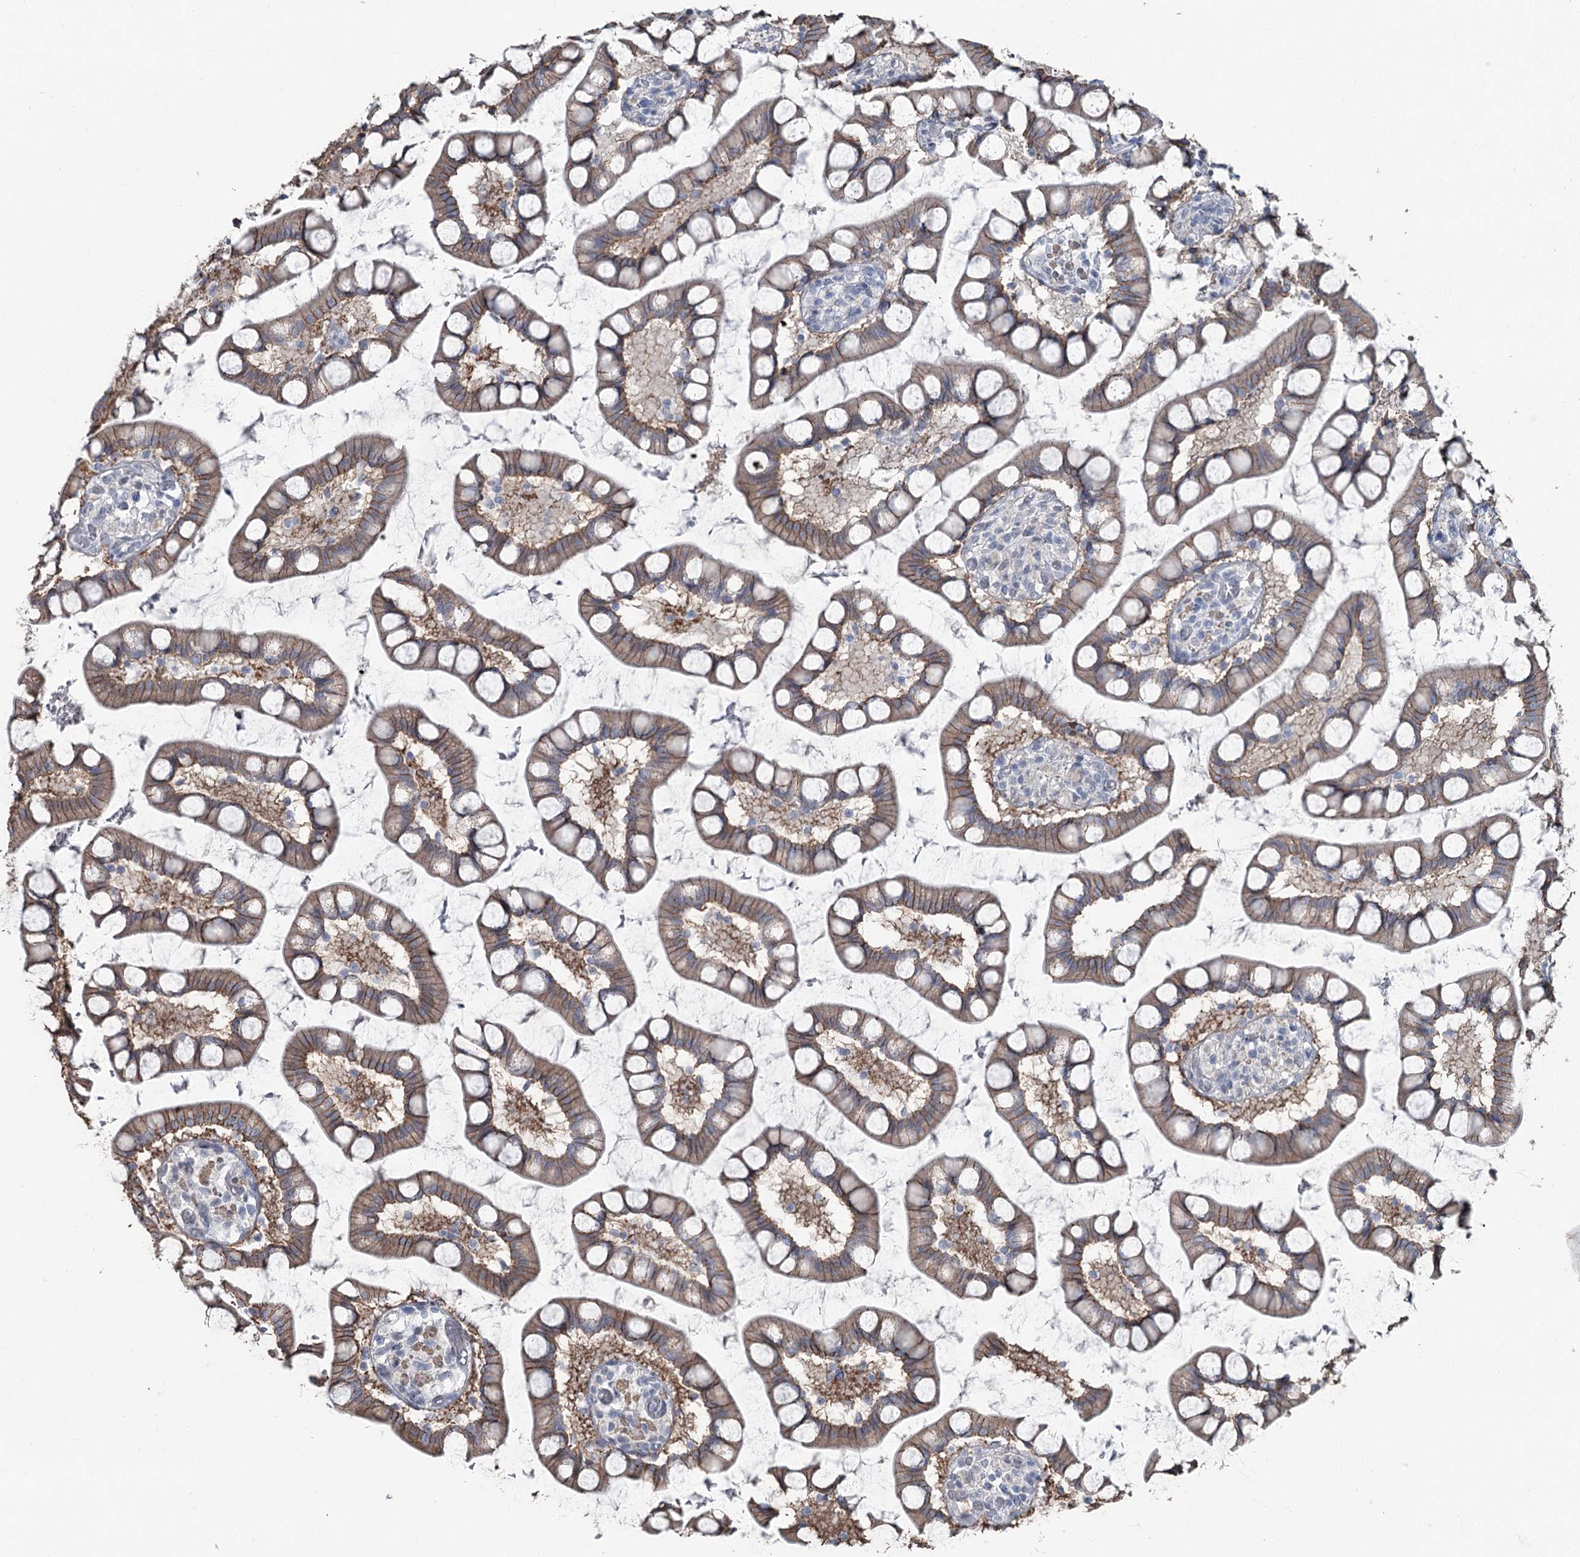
{"staining": {"intensity": "strong", "quantity": ">75%", "location": "cytoplasmic/membranous"}, "tissue": "small intestine", "cell_type": "Glandular cells", "image_type": "normal", "snomed": [{"axis": "morphology", "description": "Normal tissue, NOS"}, {"axis": "topography", "description": "Small intestine"}], "caption": "DAB (3,3'-diaminobenzidine) immunohistochemical staining of normal human small intestine reveals strong cytoplasmic/membranous protein positivity in about >75% of glandular cells. The staining was performed using DAB to visualize the protein expression in brown, while the nuclei were stained in blue with hematoxylin (Magnification: 20x).", "gene": "FAM120B", "patient": {"sex": "male", "age": 52}}